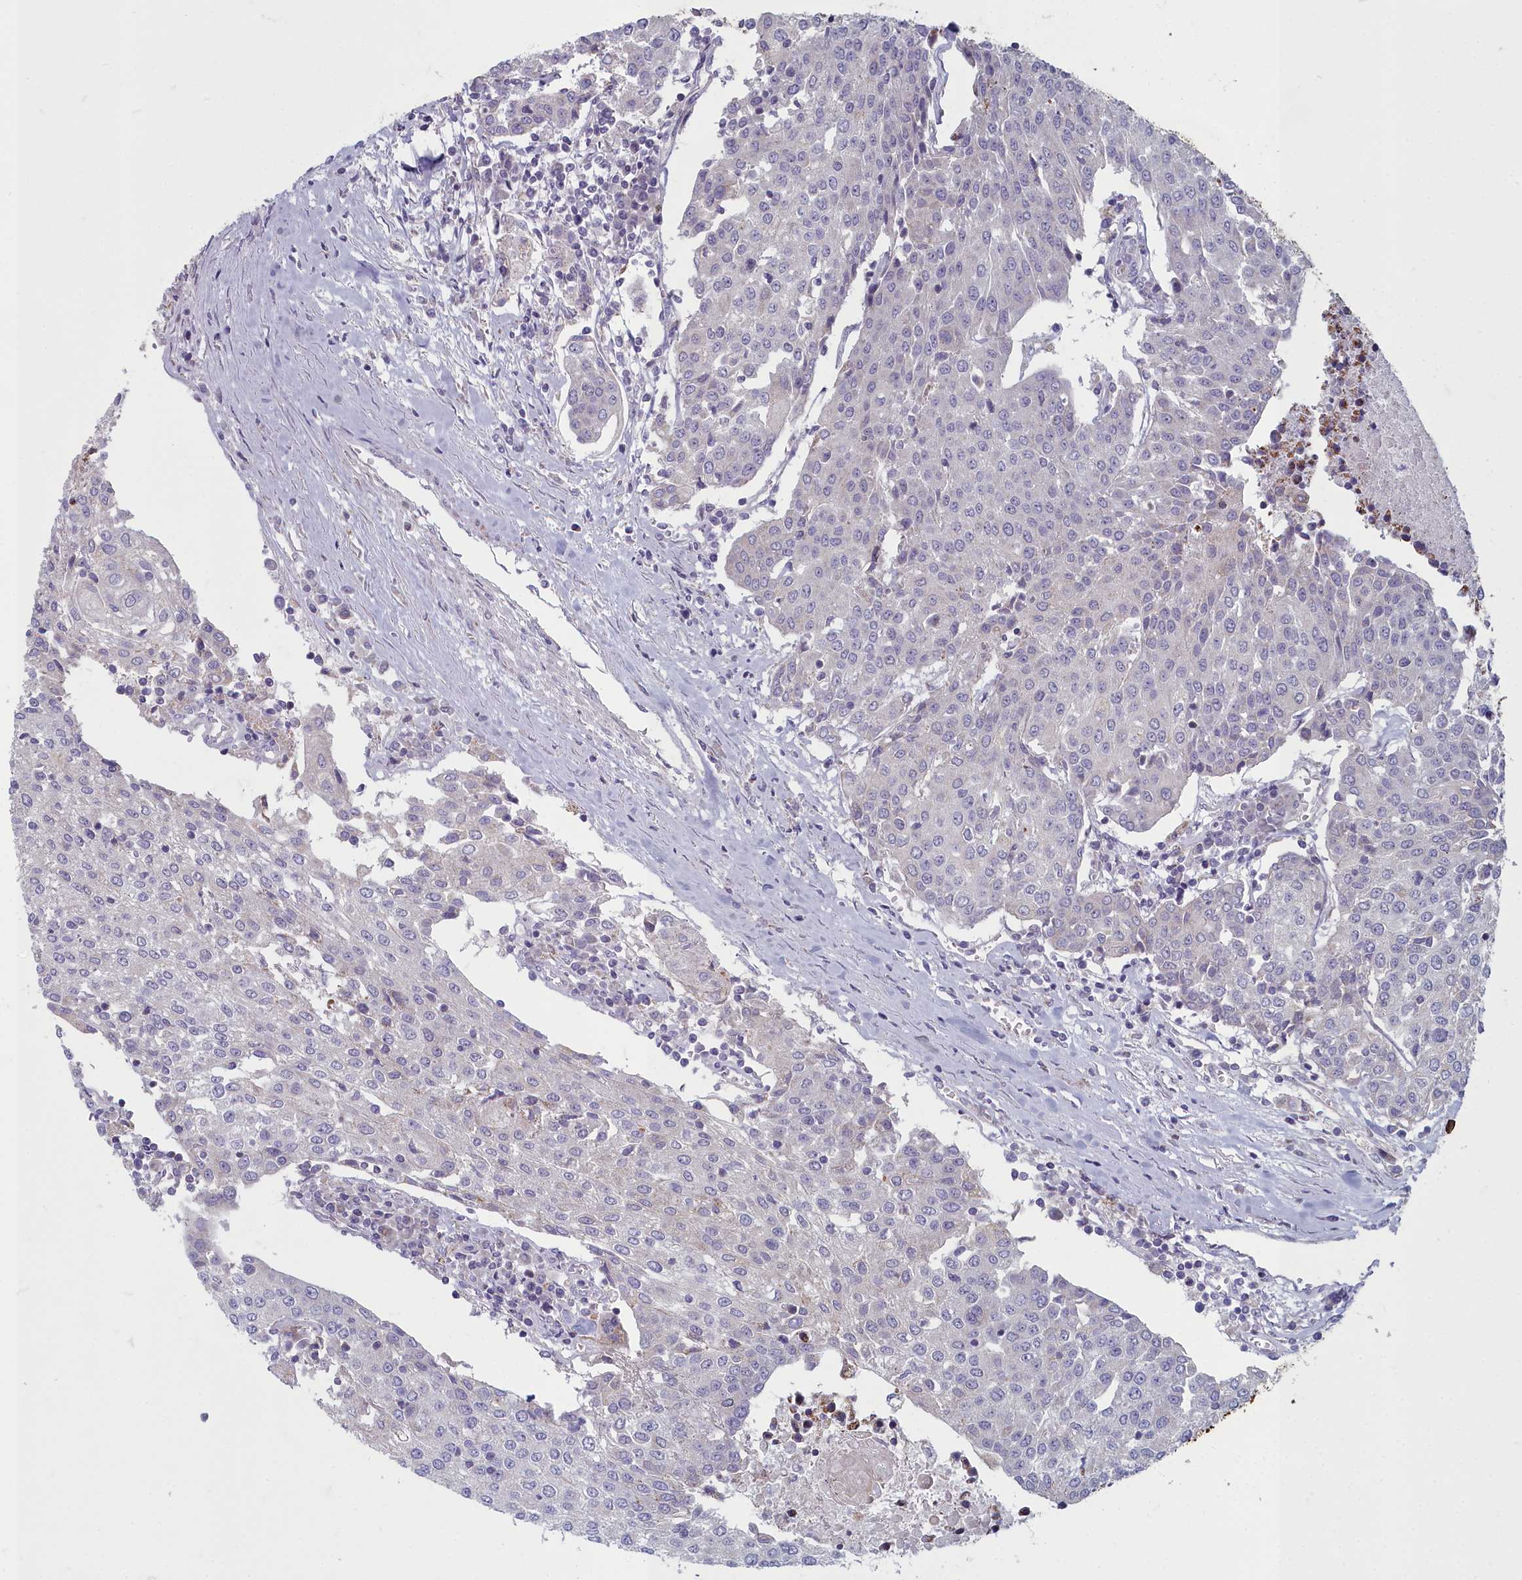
{"staining": {"intensity": "negative", "quantity": "none", "location": "none"}, "tissue": "urothelial cancer", "cell_type": "Tumor cells", "image_type": "cancer", "snomed": [{"axis": "morphology", "description": "Urothelial carcinoma, High grade"}, {"axis": "topography", "description": "Urinary bladder"}], "caption": "This is an immunohistochemistry micrograph of human urothelial carcinoma (high-grade). There is no positivity in tumor cells.", "gene": "INSYN2A", "patient": {"sex": "female", "age": 85}}